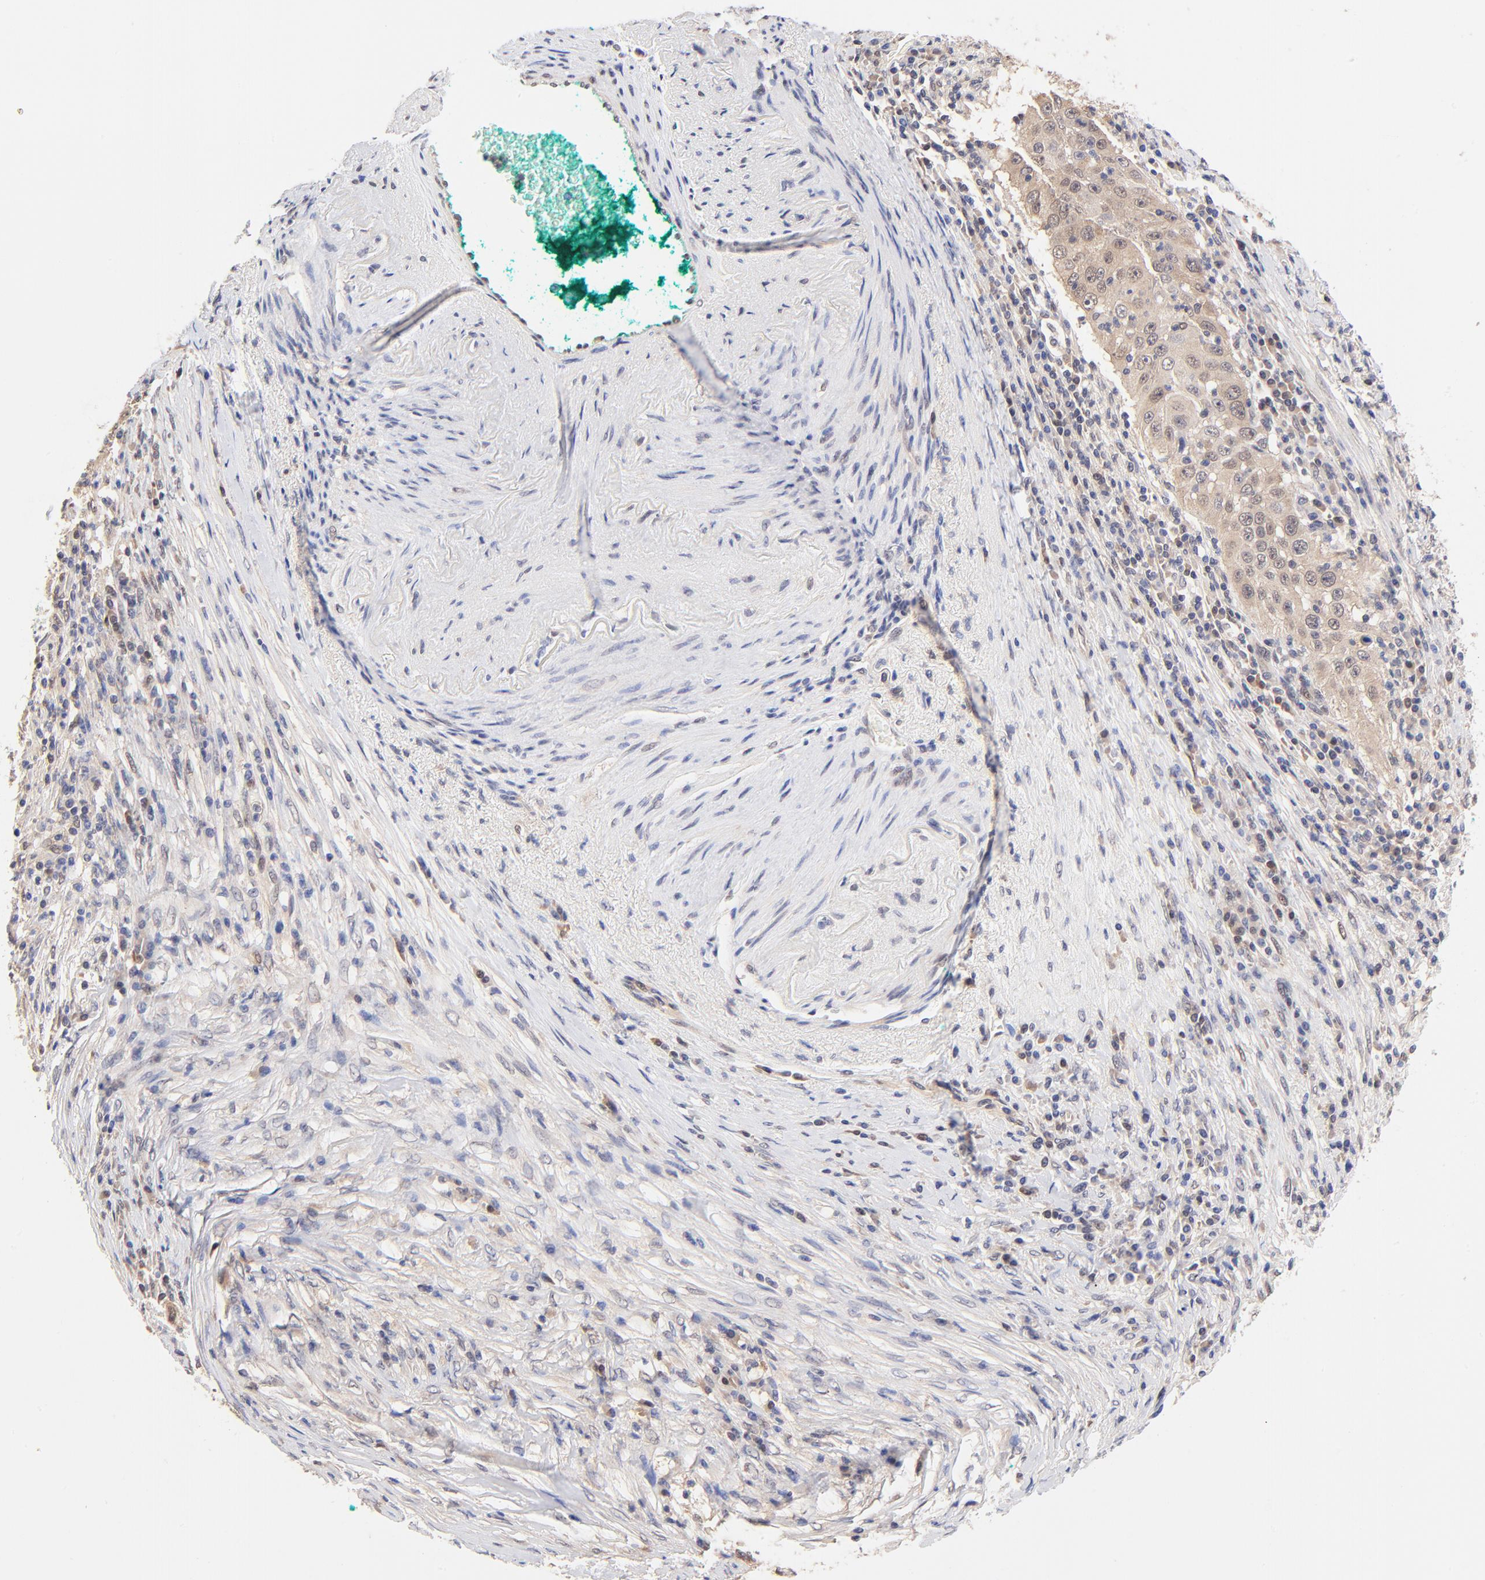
{"staining": {"intensity": "weak", "quantity": "25%-75%", "location": "cytoplasmic/membranous,nuclear"}, "tissue": "lung cancer", "cell_type": "Tumor cells", "image_type": "cancer", "snomed": [{"axis": "morphology", "description": "Squamous cell carcinoma, NOS"}, {"axis": "topography", "description": "Lung"}], "caption": "Immunohistochemical staining of human lung cancer (squamous cell carcinoma) shows low levels of weak cytoplasmic/membranous and nuclear expression in about 25%-75% of tumor cells. The protein of interest is shown in brown color, while the nuclei are stained blue.", "gene": "TXNL1", "patient": {"sex": "male", "age": 64}}